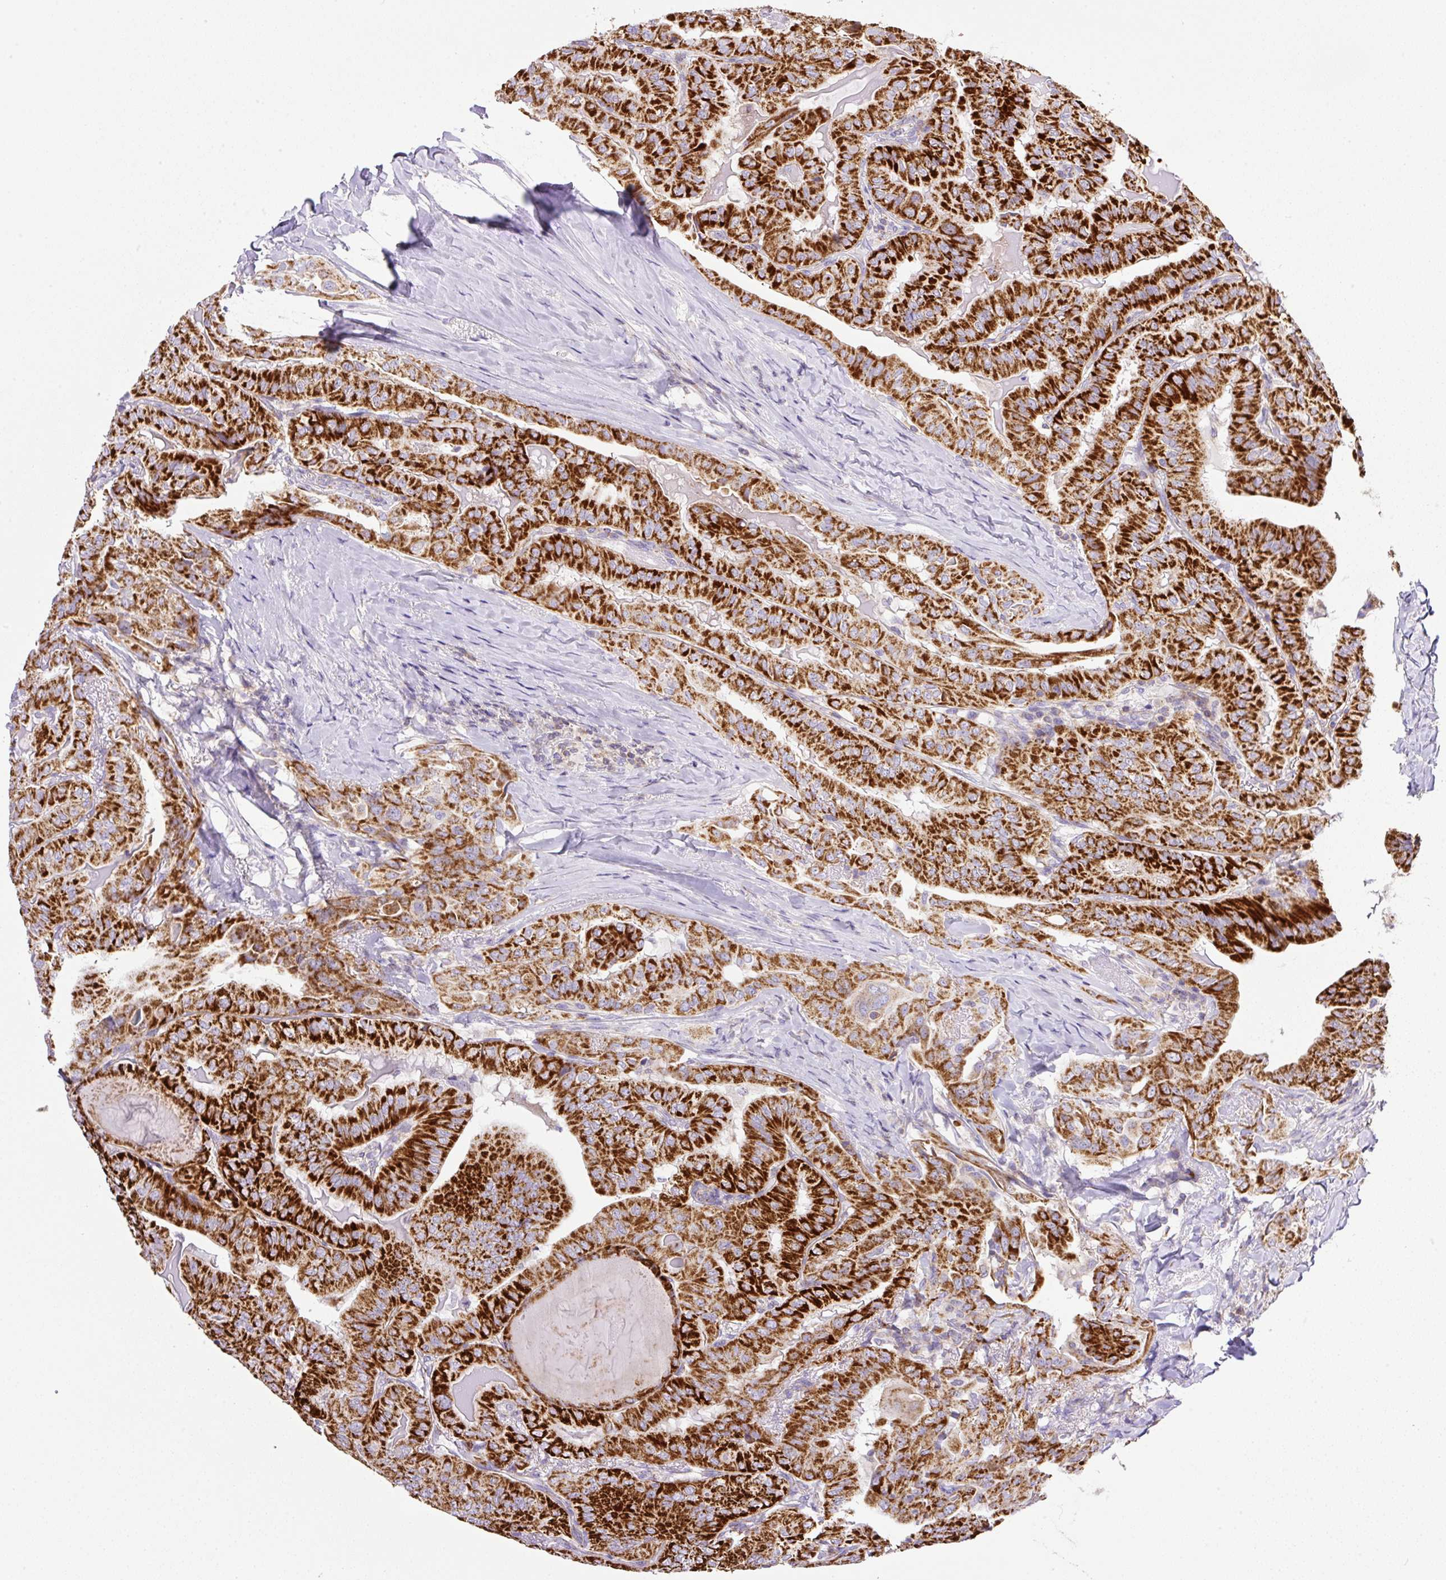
{"staining": {"intensity": "strong", "quantity": ">75%", "location": "cytoplasmic/membranous"}, "tissue": "thyroid cancer", "cell_type": "Tumor cells", "image_type": "cancer", "snomed": [{"axis": "morphology", "description": "Papillary adenocarcinoma, NOS"}, {"axis": "topography", "description": "Thyroid gland"}], "caption": "Protein expression analysis of papillary adenocarcinoma (thyroid) reveals strong cytoplasmic/membranous expression in approximately >75% of tumor cells.", "gene": "NF1", "patient": {"sex": "female", "age": 68}}